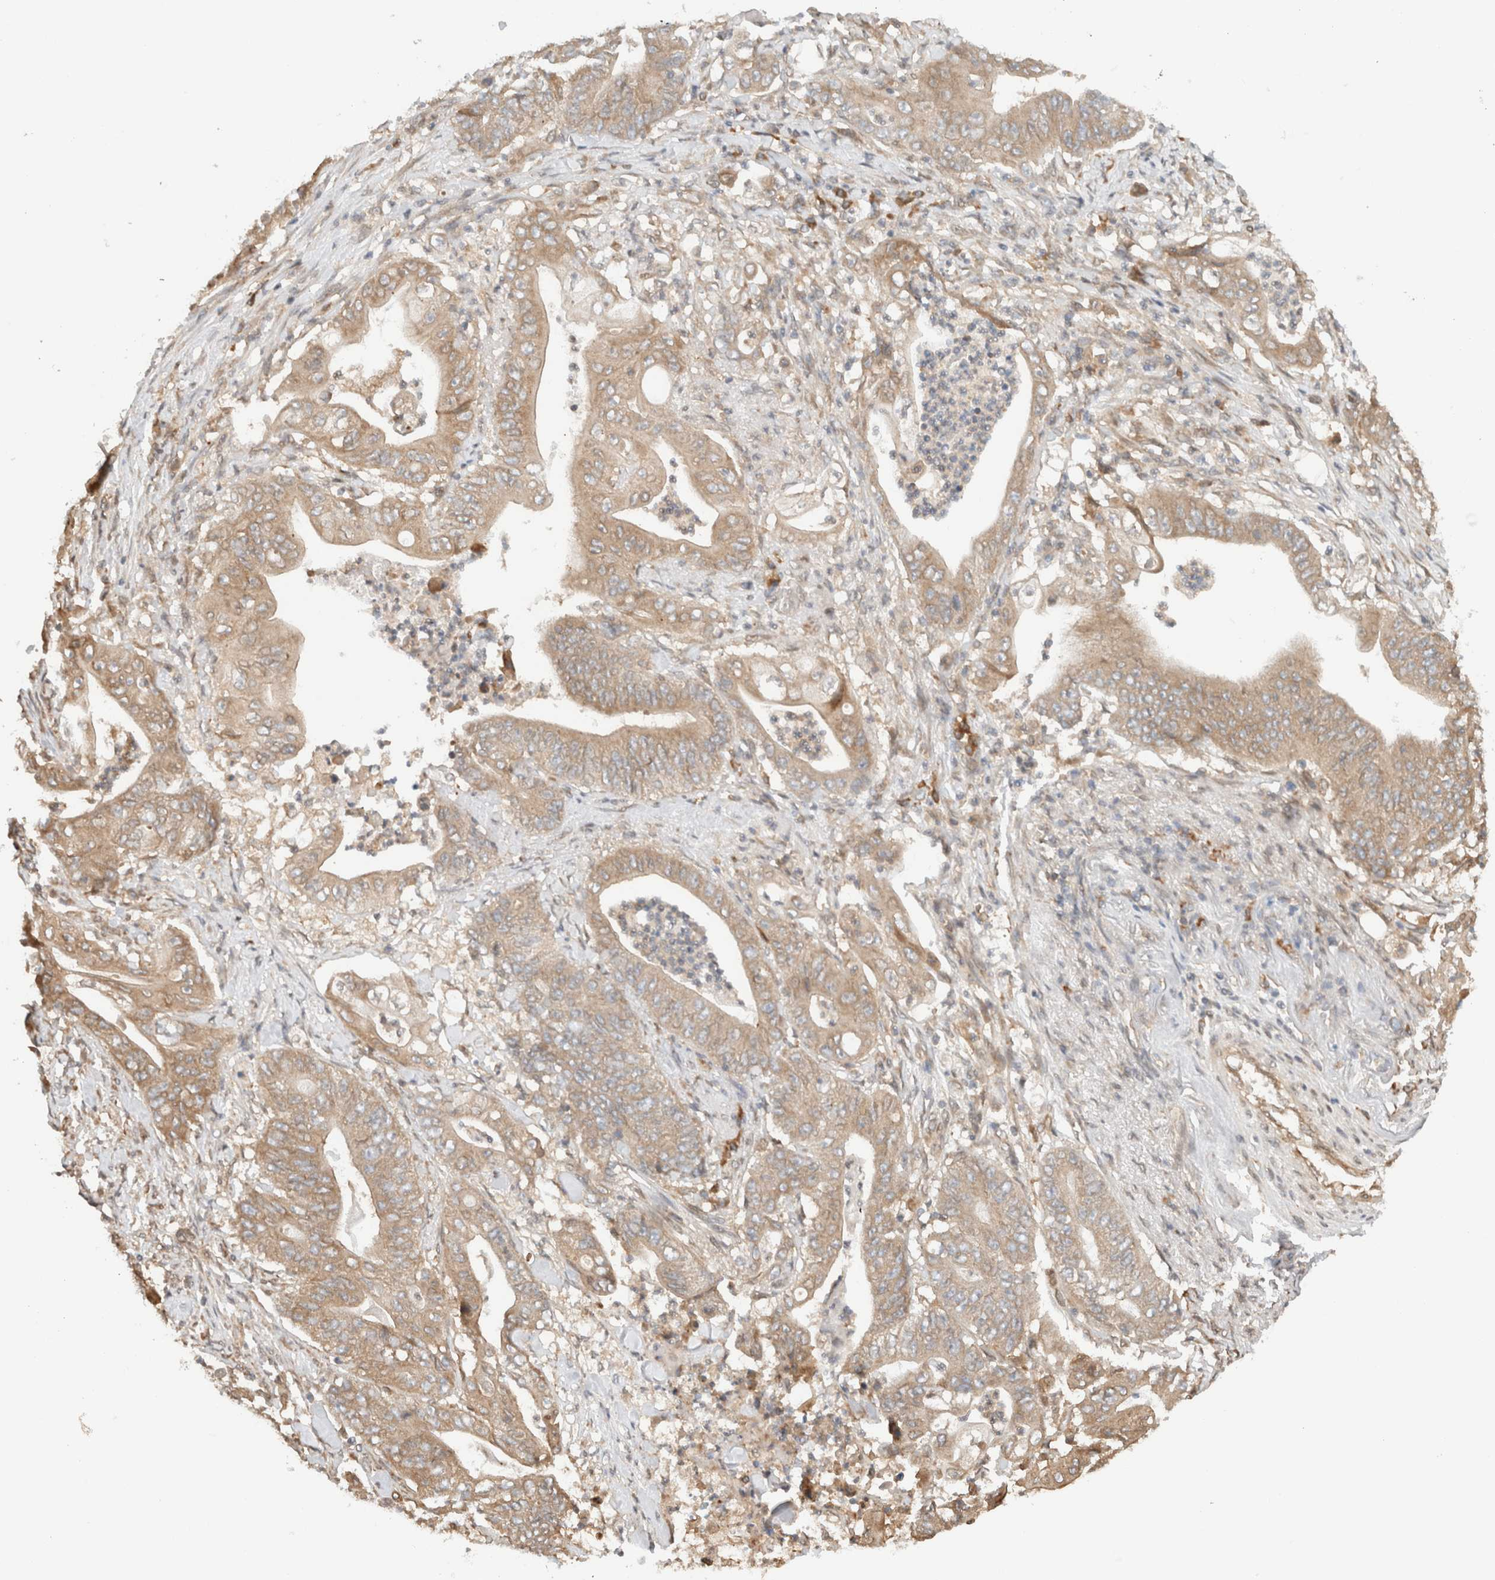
{"staining": {"intensity": "moderate", "quantity": ">75%", "location": "cytoplasmic/membranous"}, "tissue": "stomach cancer", "cell_type": "Tumor cells", "image_type": "cancer", "snomed": [{"axis": "morphology", "description": "Adenocarcinoma, NOS"}, {"axis": "topography", "description": "Stomach"}], "caption": "Stomach cancer stained with a protein marker reveals moderate staining in tumor cells.", "gene": "ARFGEF2", "patient": {"sex": "female", "age": 73}}